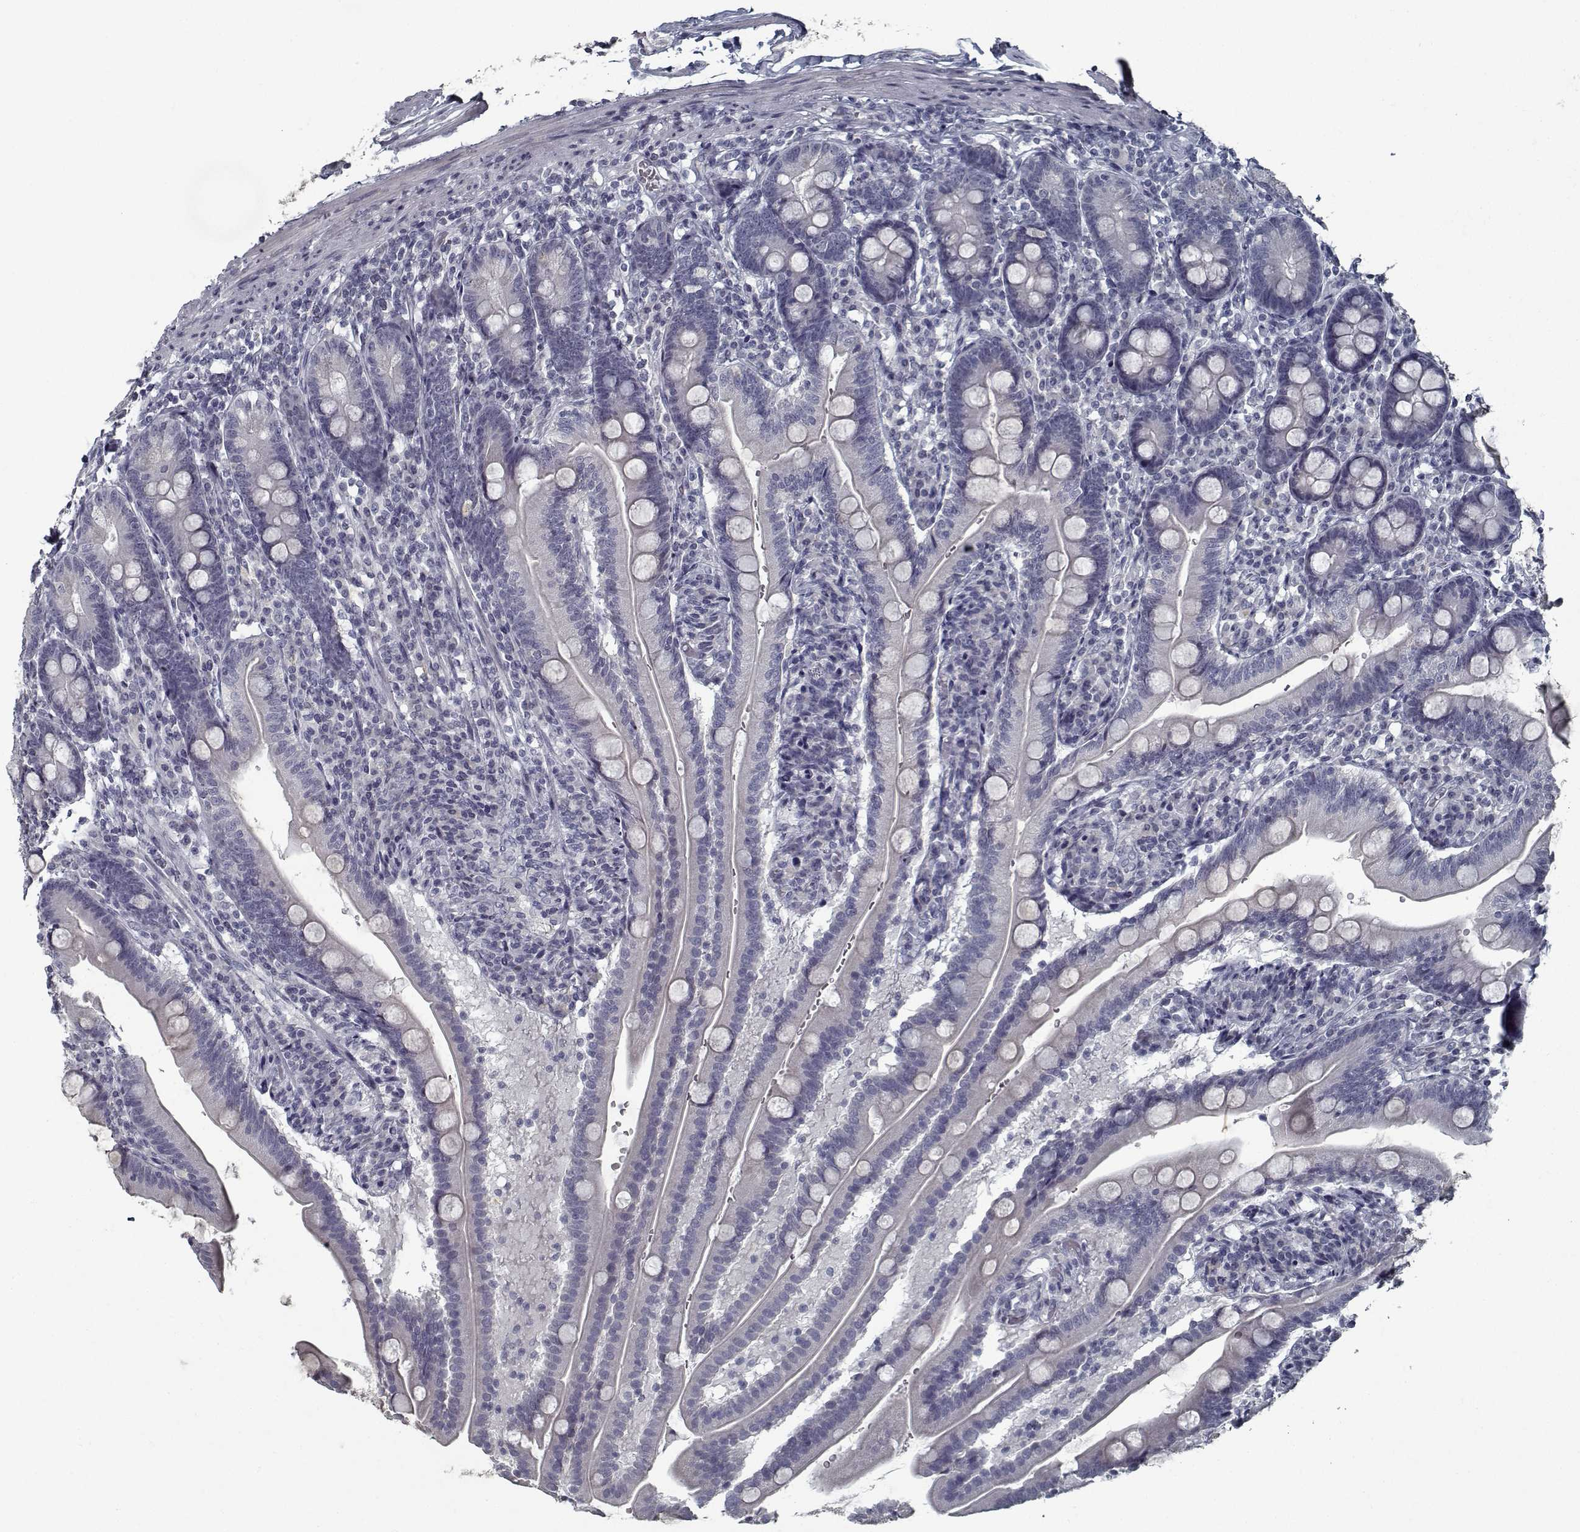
{"staining": {"intensity": "negative", "quantity": "none", "location": "none"}, "tissue": "duodenum", "cell_type": "Glandular cells", "image_type": "normal", "snomed": [{"axis": "morphology", "description": "Normal tissue, NOS"}, {"axis": "topography", "description": "Duodenum"}], "caption": "Immunohistochemistry photomicrograph of benign duodenum: duodenum stained with DAB shows no significant protein staining in glandular cells.", "gene": "GAD2", "patient": {"sex": "female", "age": 67}}